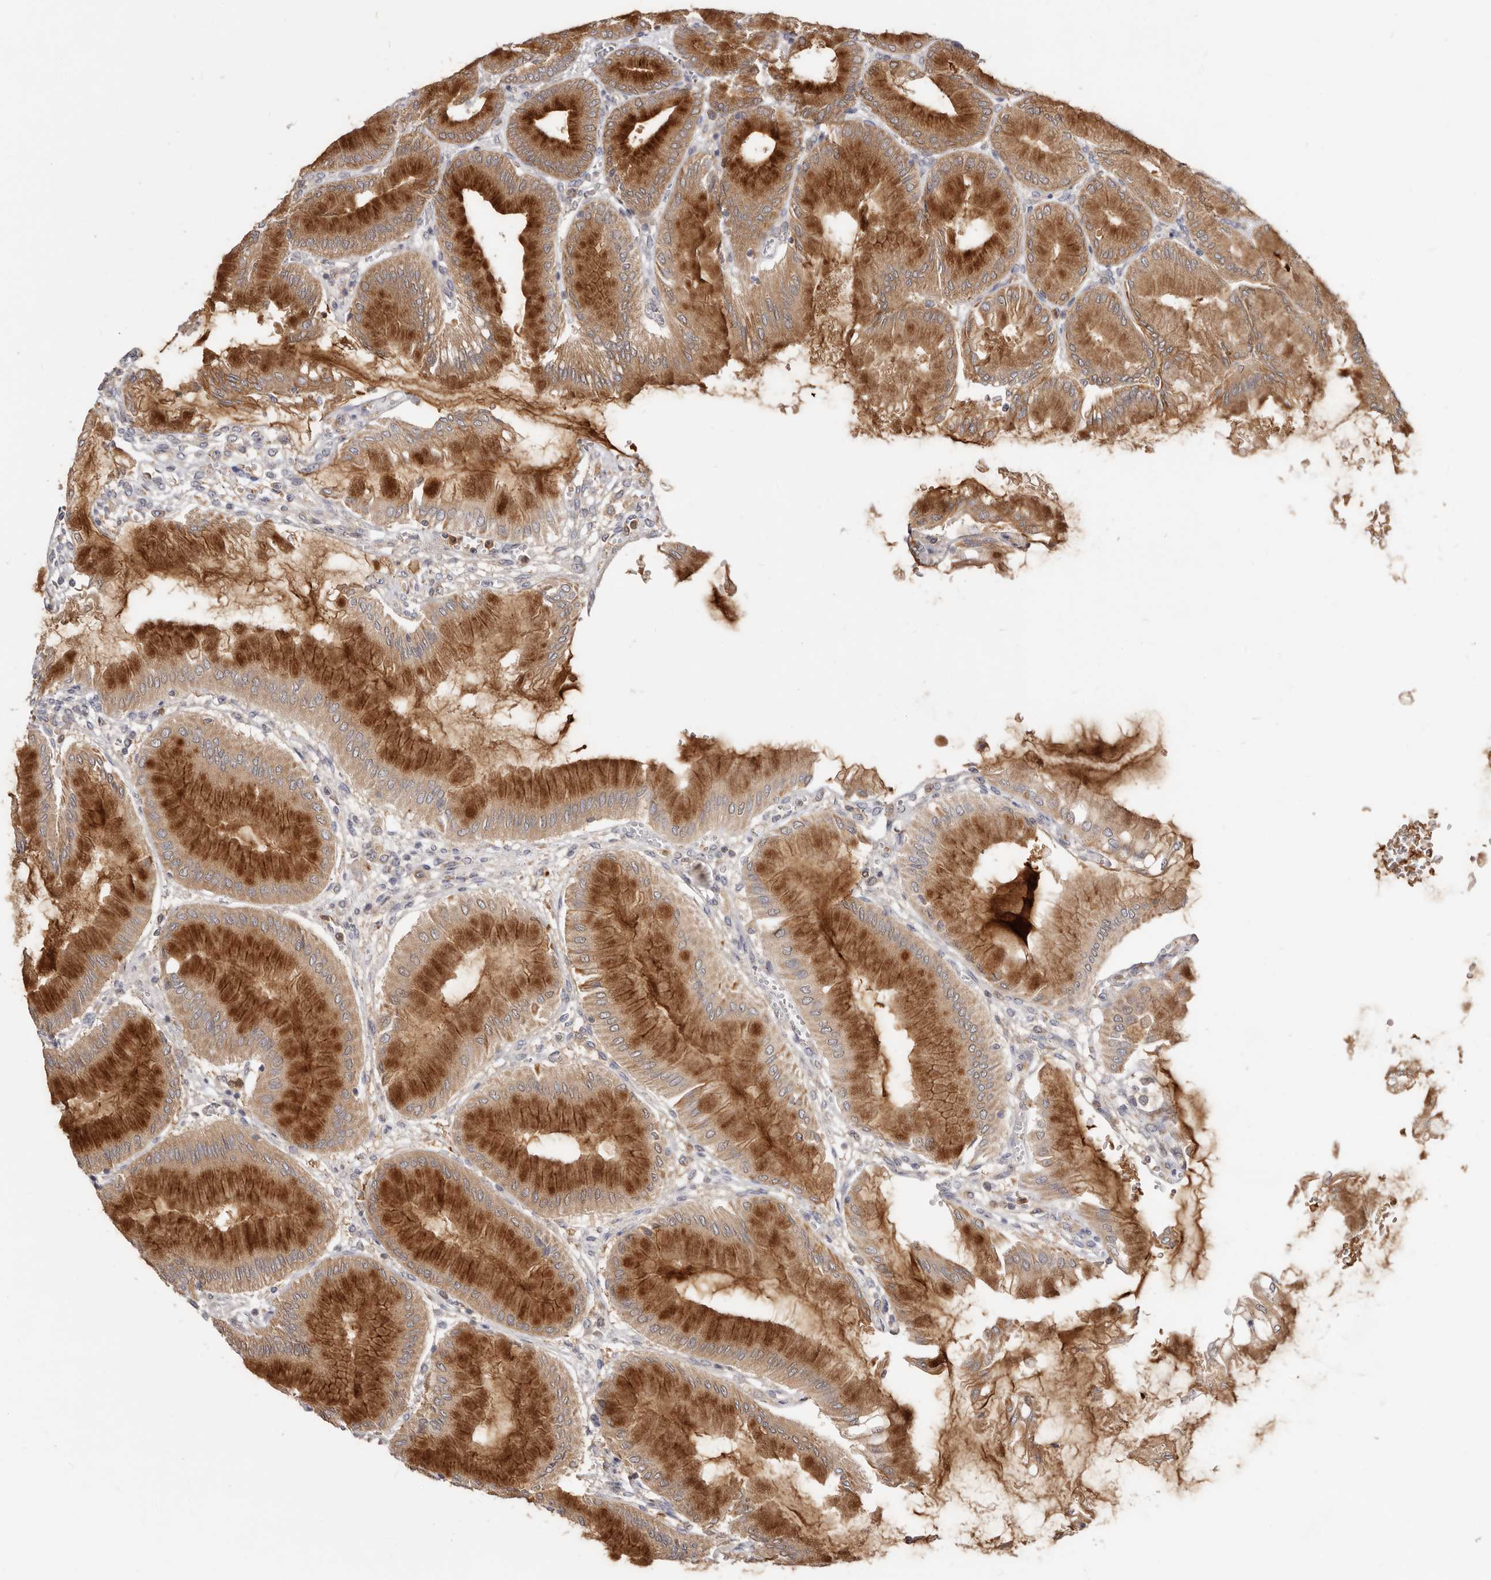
{"staining": {"intensity": "moderate", "quantity": ">75%", "location": "cytoplasmic/membranous"}, "tissue": "stomach", "cell_type": "Glandular cells", "image_type": "normal", "snomed": [{"axis": "morphology", "description": "Normal tissue, NOS"}, {"axis": "topography", "description": "Stomach, upper"}], "caption": "A histopathology image of human stomach stained for a protein shows moderate cytoplasmic/membranous brown staining in glandular cells. The staining was performed using DAB to visualize the protein expression in brown, while the nuclei were stained in blue with hematoxylin (Magnification: 20x).", "gene": "TC2N", "patient": {"sex": "female", "age": 56}}